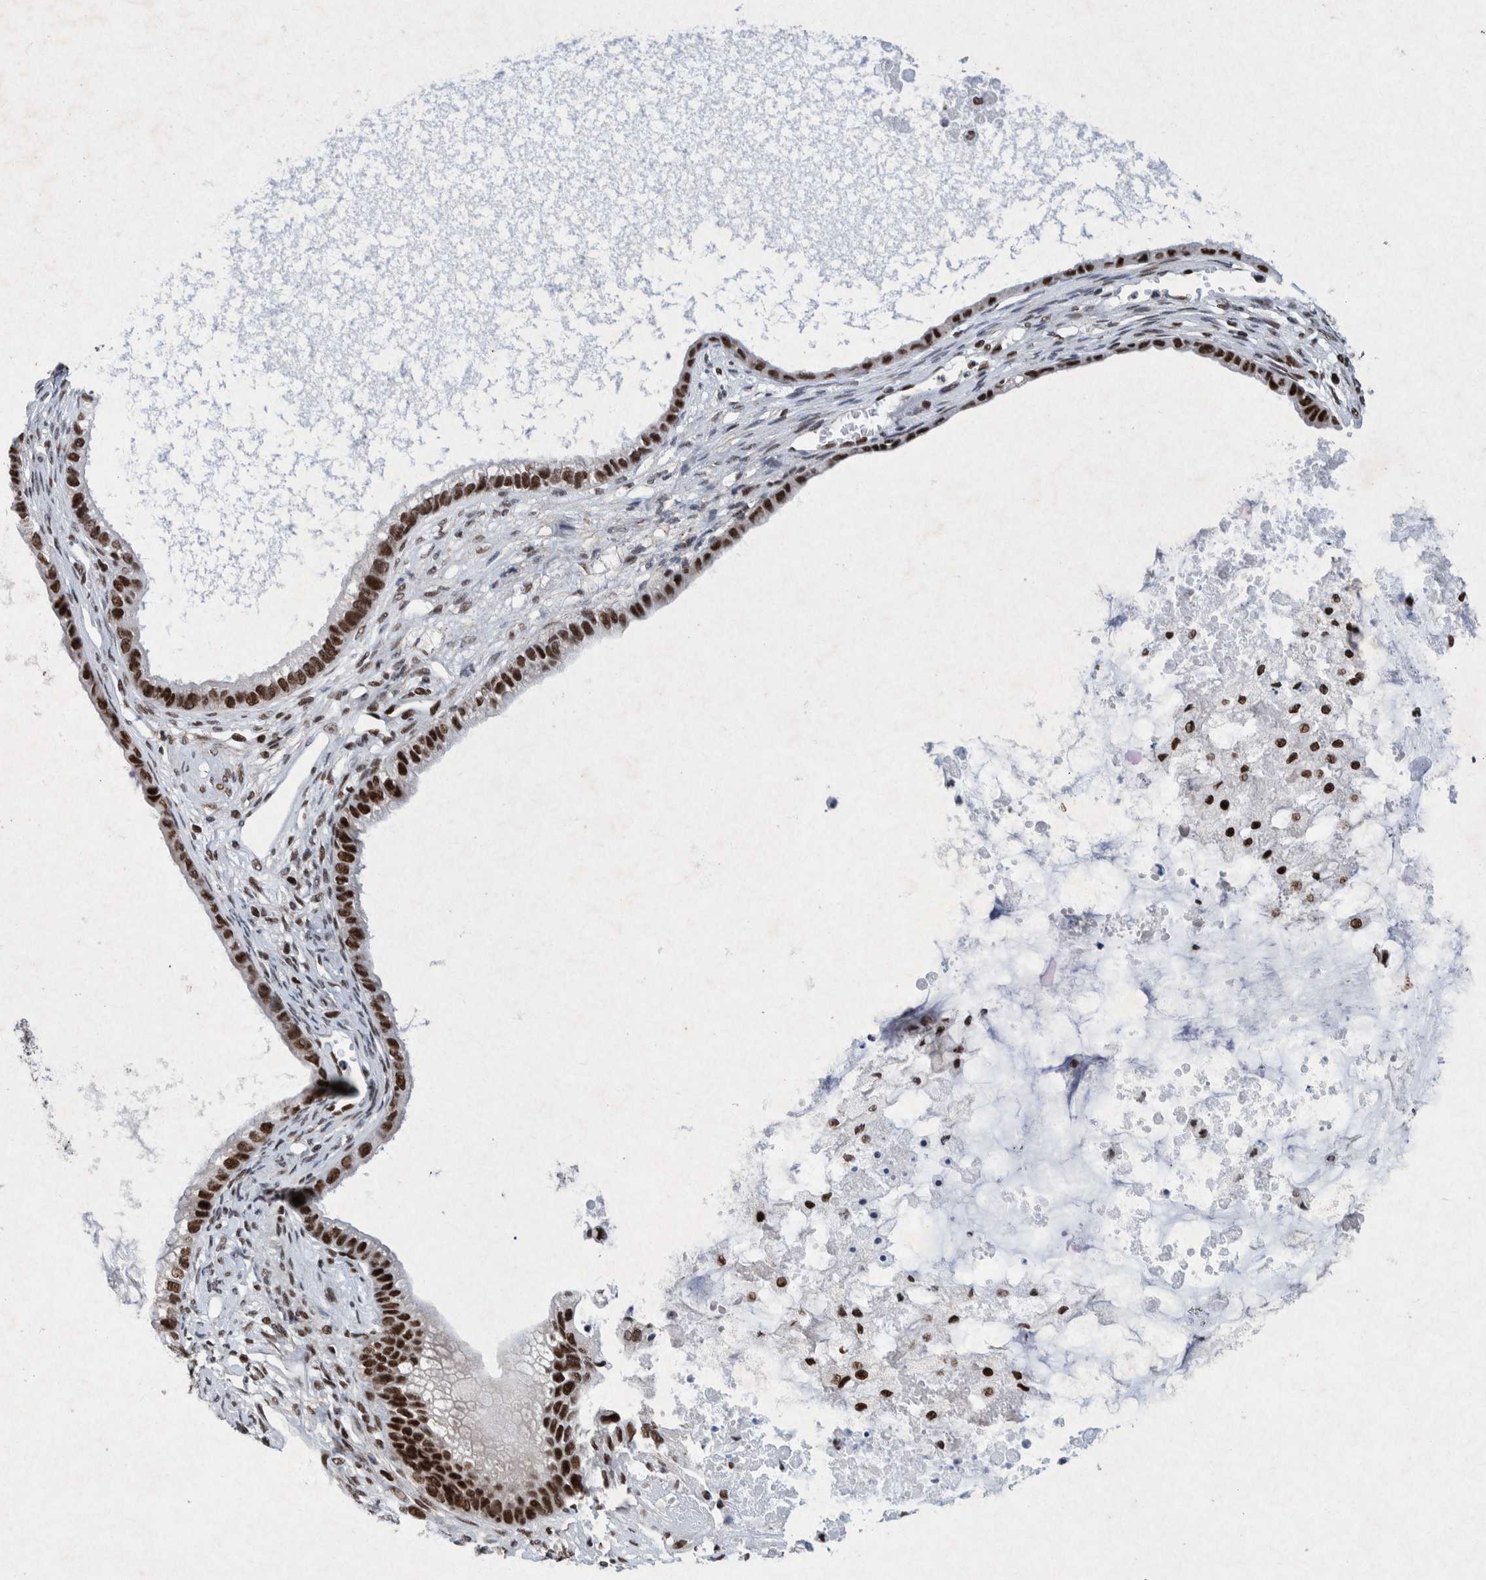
{"staining": {"intensity": "strong", "quantity": ">75%", "location": "nuclear"}, "tissue": "ovarian cancer", "cell_type": "Tumor cells", "image_type": "cancer", "snomed": [{"axis": "morphology", "description": "Cystadenocarcinoma, mucinous, NOS"}, {"axis": "topography", "description": "Ovary"}], "caption": "Protein staining displays strong nuclear staining in approximately >75% of tumor cells in ovarian cancer.", "gene": "TAF10", "patient": {"sex": "female", "age": 80}}